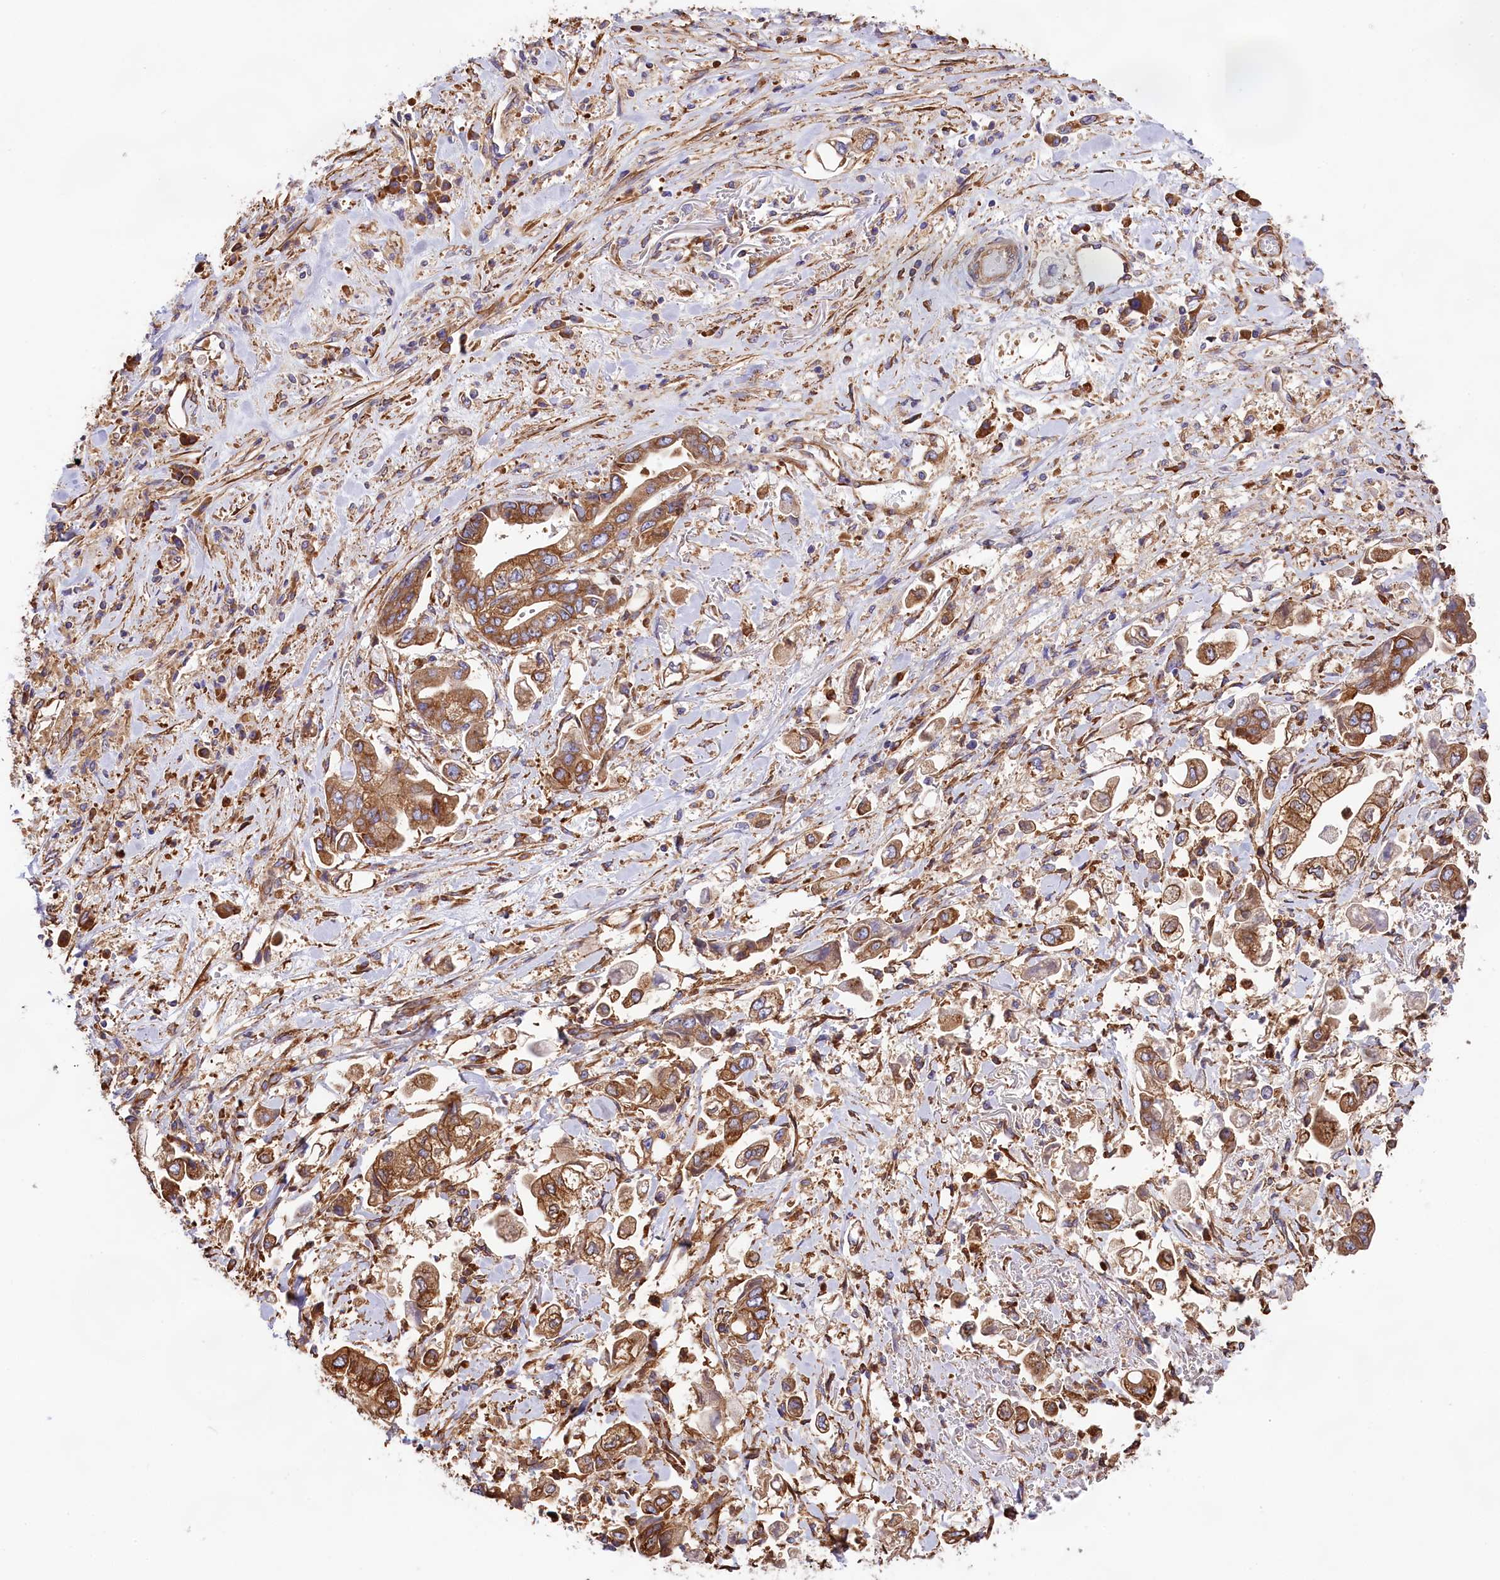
{"staining": {"intensity": "moderate", "quantity": ">75%", "location": "cytoplasmic/membranous"}, "tissue": "stomach cancer", "cell_type": "Tumor cells", "image_type": "cancer", "snomed": [{"axis": "morphology", "description": "Adenocarcinoma, NOS"}, {"axis": "topography", "description": "Stomach"}], "caption": "Tumor cells show medium levels of moderate cytoplasmic/membranous expression in about >75% of cells in human stomach cancer. The protein is stained brown, and the nuclei are stained in blue (DAB (3,3'-diaminobenzidine) IHC with brightfield microscopy, high magnification).", "gene": "GYS1", "patient": {"sex": "male", "age": 62}}